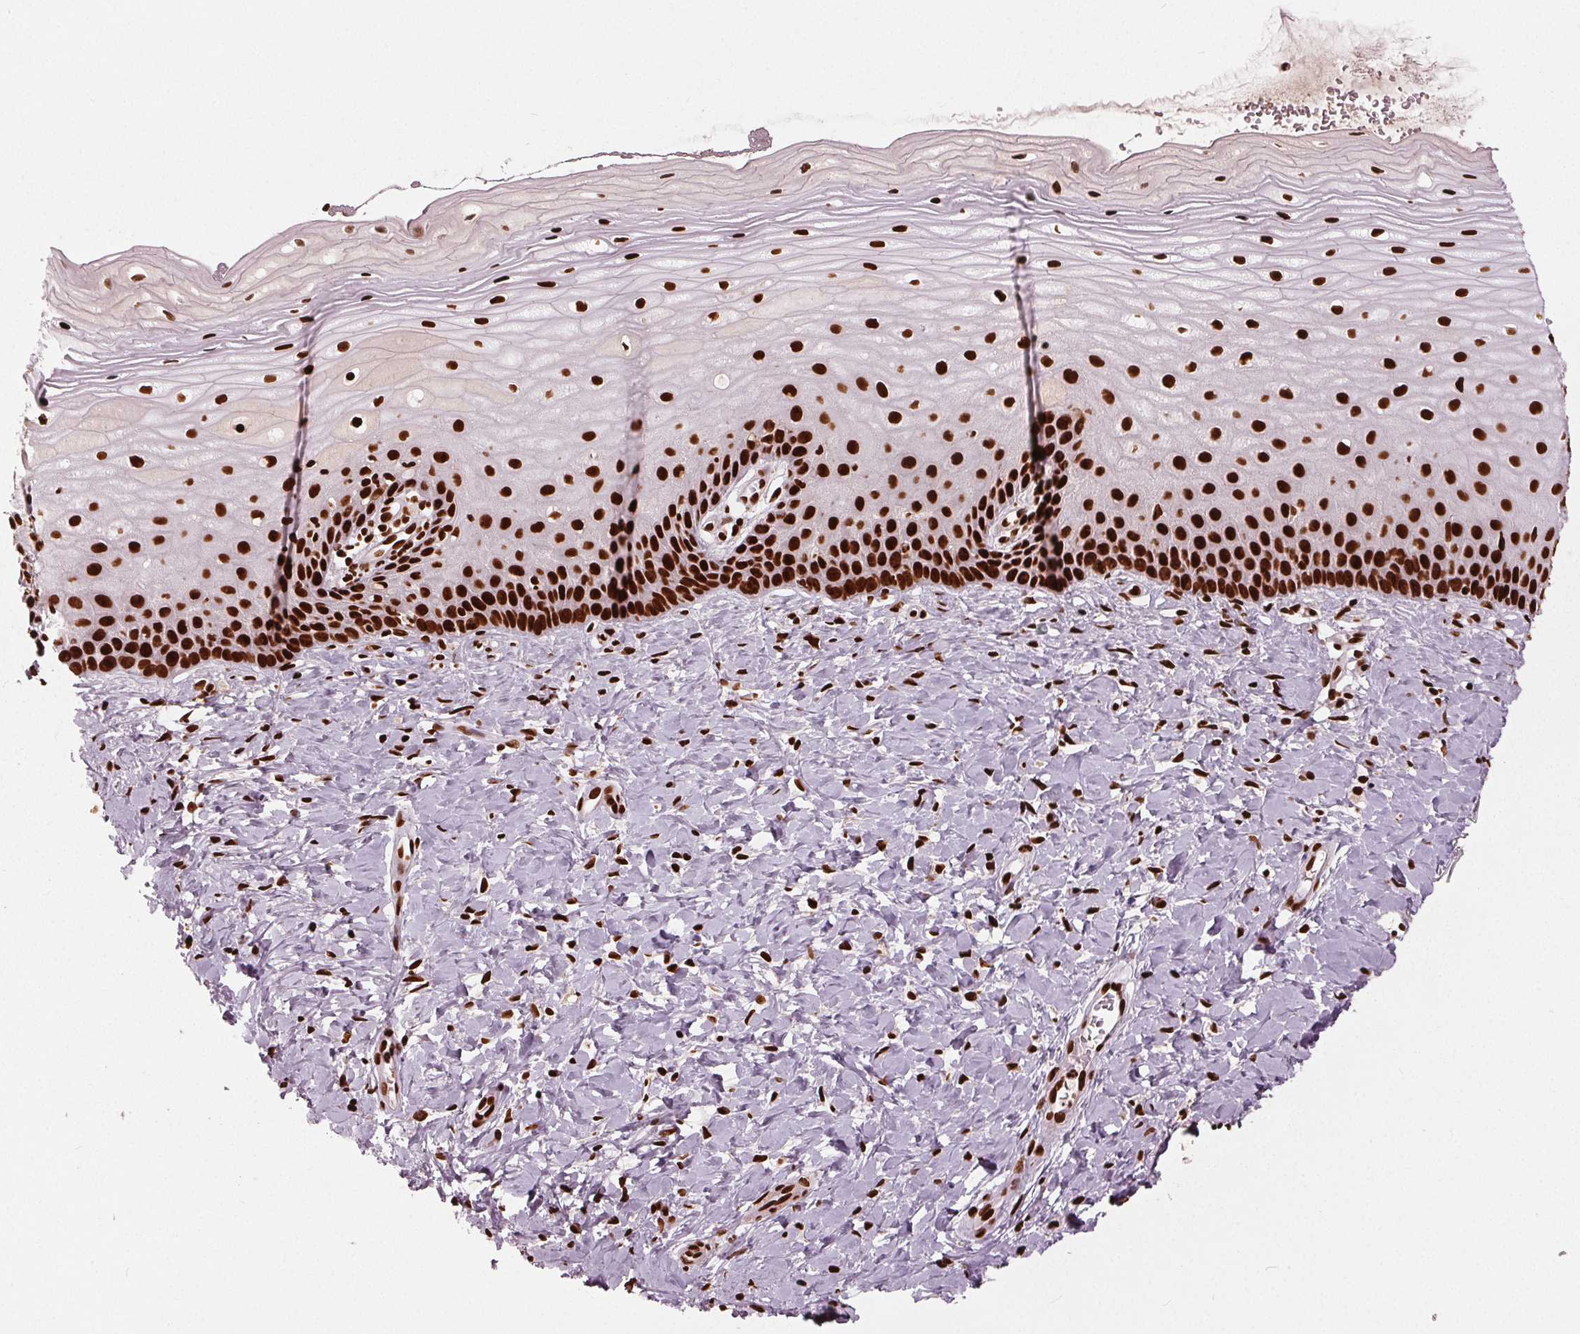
{"staining": {"intensity": "strong", "quantity": ">75%", "location": "nuclear"}, "tissue": "cervix", "cell_type": "Glandular cells", "image_type": "normal", "snomed": [{"axis": "morphology", "description": "Normal tissue, NOS"}, {"axis": "topography", "description": "Cervix"}], "caption": "Cervix stained with a brown dye shows strong nuclear positive expression in about >75% of glandular cells.", "gene": "BRD4", "patient": {"sex": "female", "age": 37}}